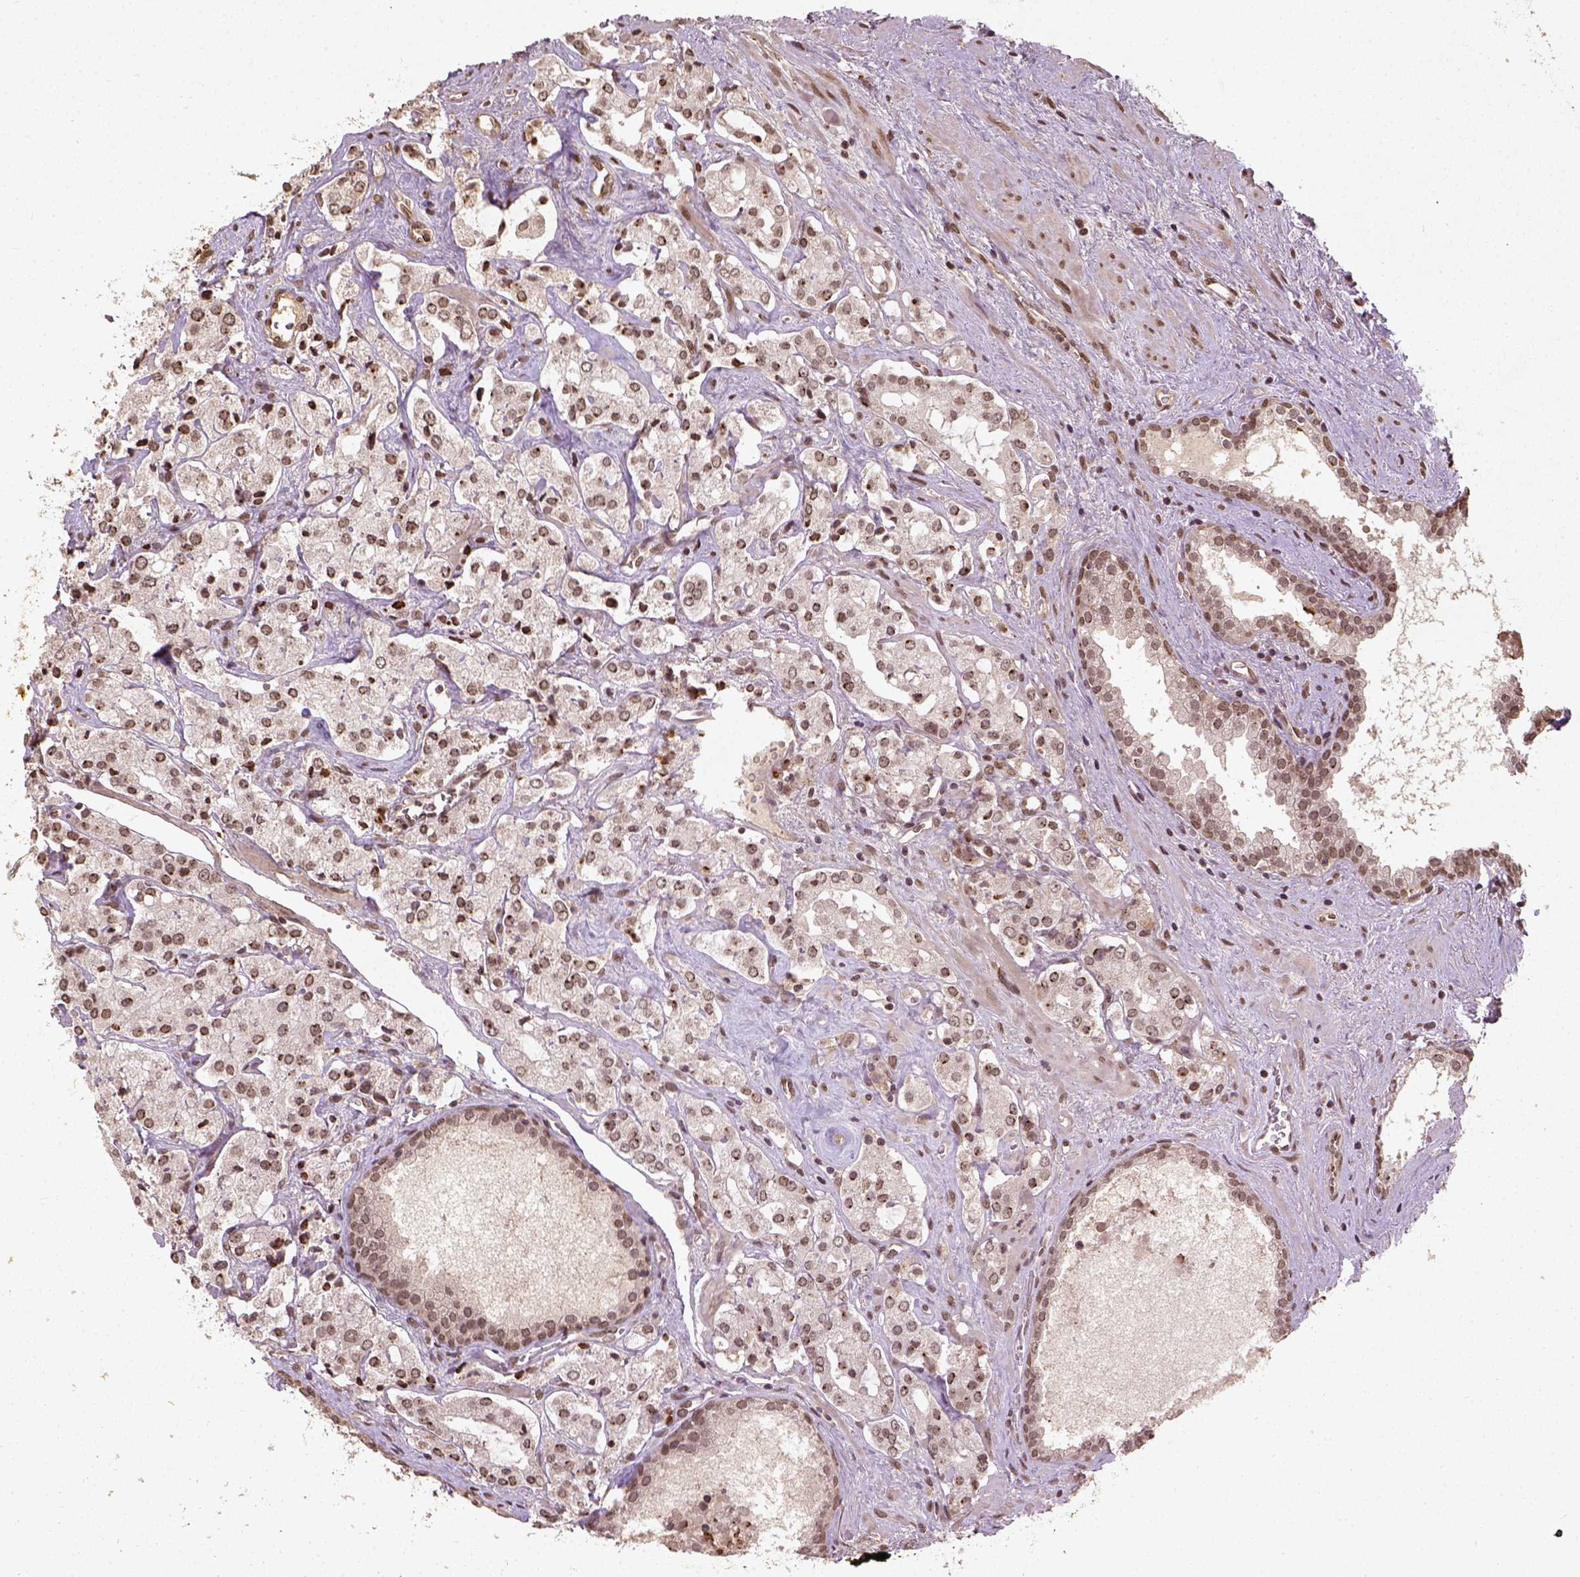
{"staining": {"intensity": "moderate", "quantity": ">75%", "location": "nuclear"}, "tissue": "prostate cancer", "cell_type": "Tumor cells", "image_type": "cancer", "snomed": [{"axis": "morphology", "description": "Adenocarcinoma, NOS"}, {"axis": "topography", "description": "Prostate"}], "caption": "This is an image of IHC staining of prostate cancer (adenocarcinoma), which shows moderate positivity in the nuclear of tumor cells.", "gene": "BANF1", "patient": {"sex": "male", "age": 66}}